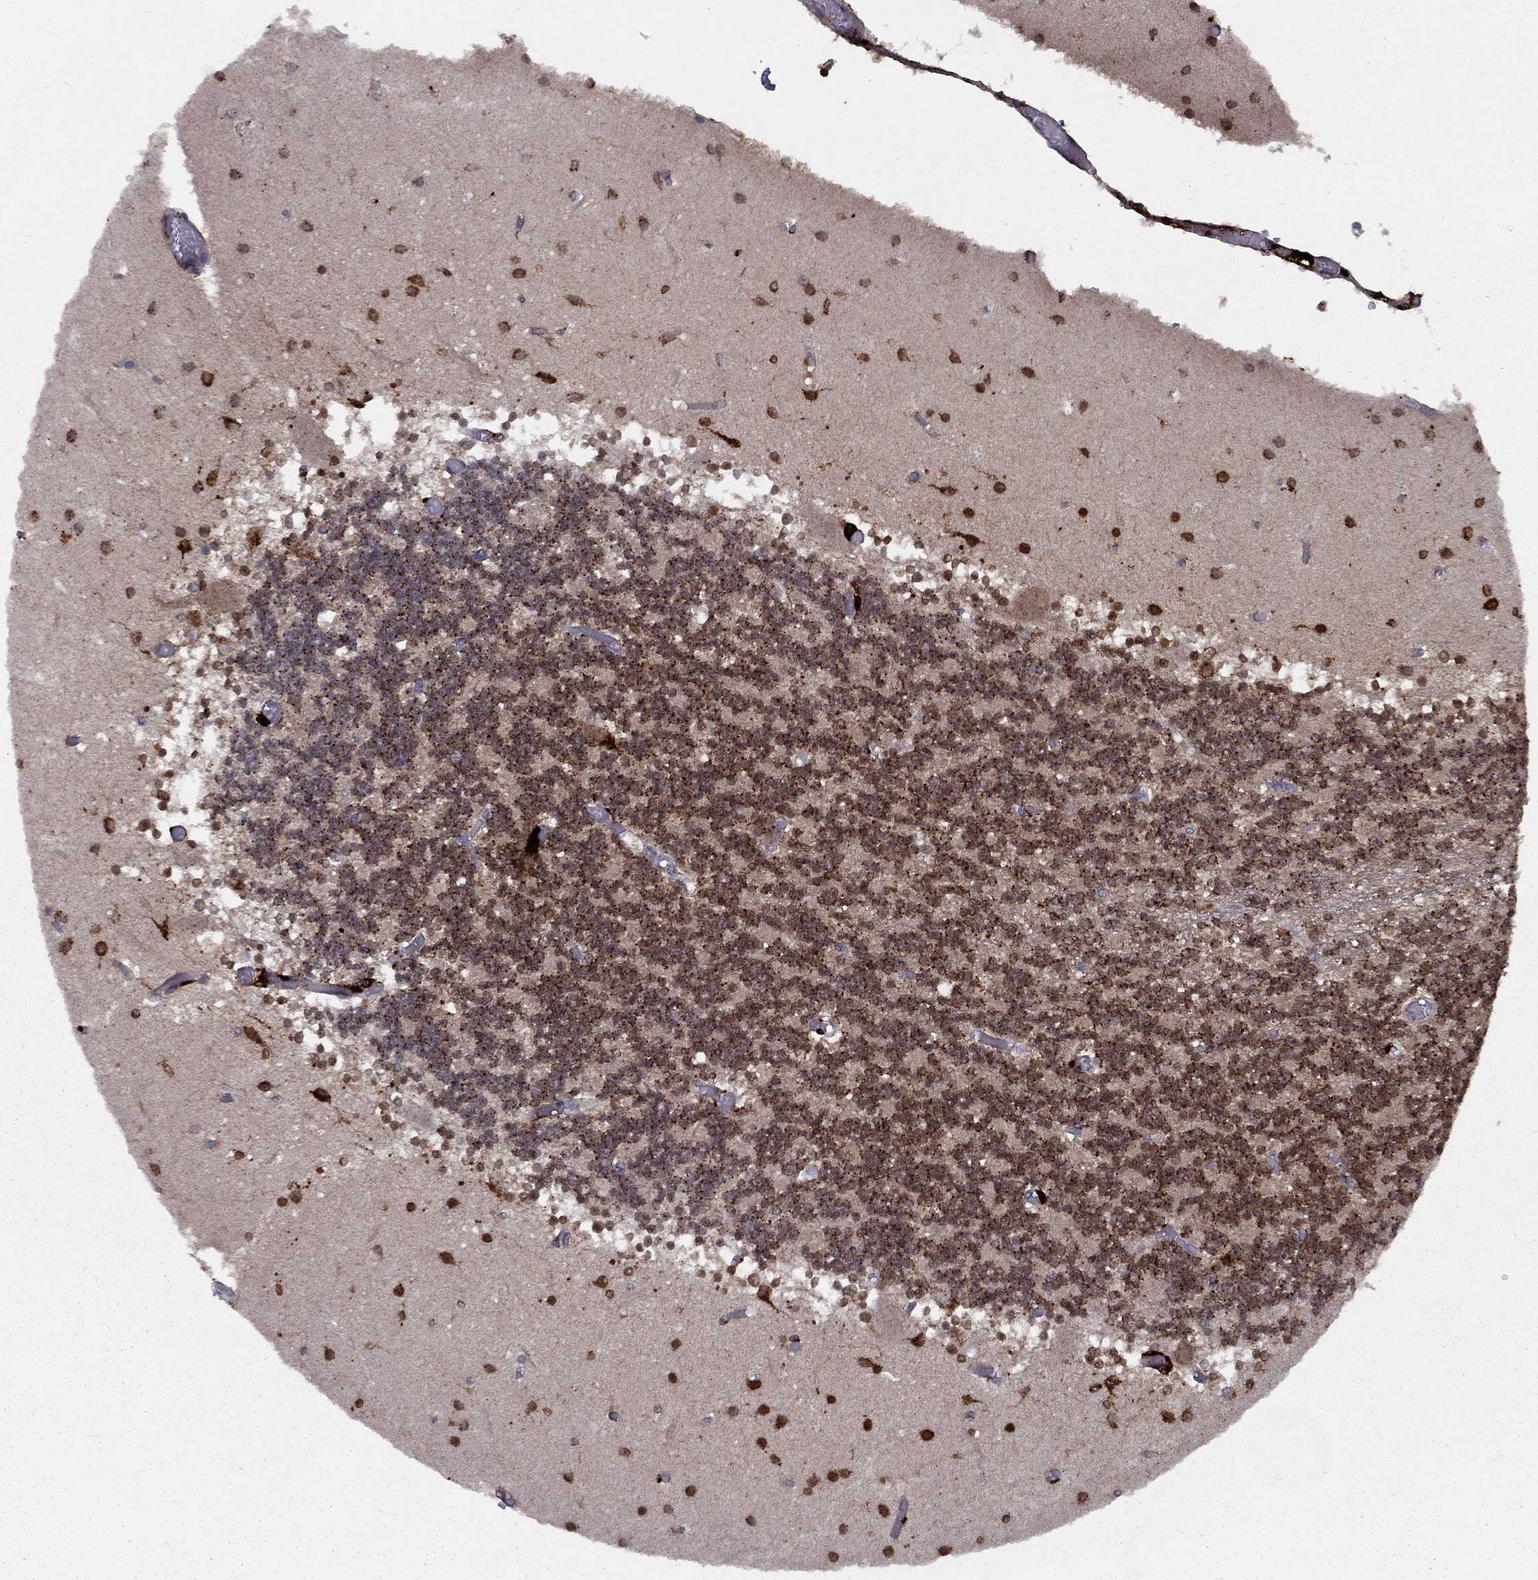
{"staining": {"intensity": "strong", "quantity": ">75%", "location": "cytoplasmic/membranous"}, "tissue": "cerebellum", "cell_type": "Cells in granular layer", "image_type": "normal", "snomed": [{"axis": "morphology", "description": "Normal tissue, NOS"}, {"axis": "topography", "description": "Cerebellum"}], "caption": "Cerebellum stained for a protein demonstrates strong cytoplasmic/membranous positivity in cells in granular layer.", "gene": "EPDR1", "patient": {"sex": "female", "age": 28}}